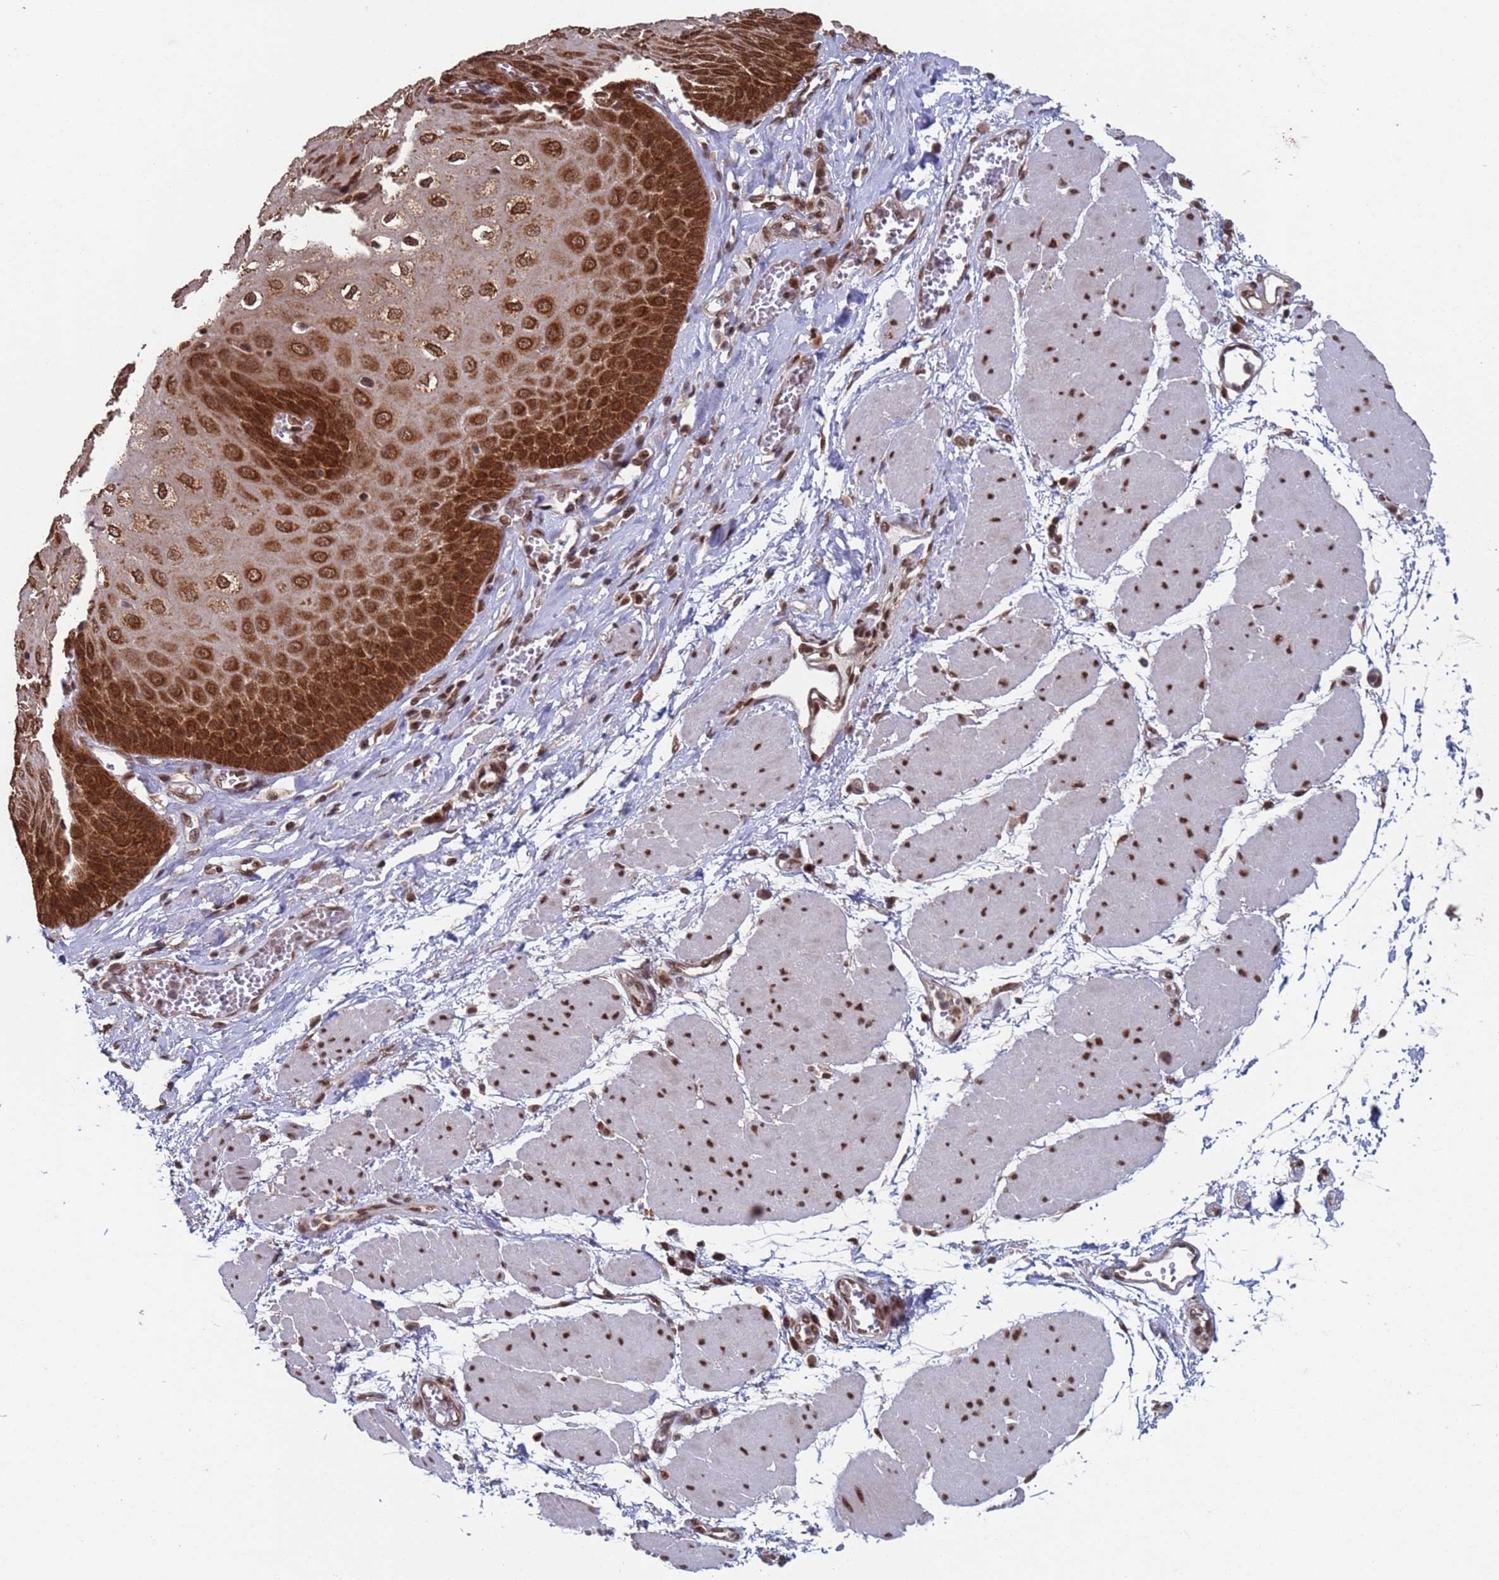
{"staining": {"intensity": "strong", "quantity": ">75%", "location": "cytoplasmic/membranous,nuclear"}, "tissue": "esophagus", "cell_type": "Squamous epithelial cells", "image_type": "normal", "snomed": [{"axis": "morphology", "description": "Normal tissue, NOS"}, {"axis": "topography", "description": "Esophagus"}], "caption": "An image of esophagus stained for a protein displays strong cytoplasmic/membranous,nuclear brown staining in squamous epithelial cells.", "gene": "FUBP3", "patient": {"sex": "male", "age": 60}}